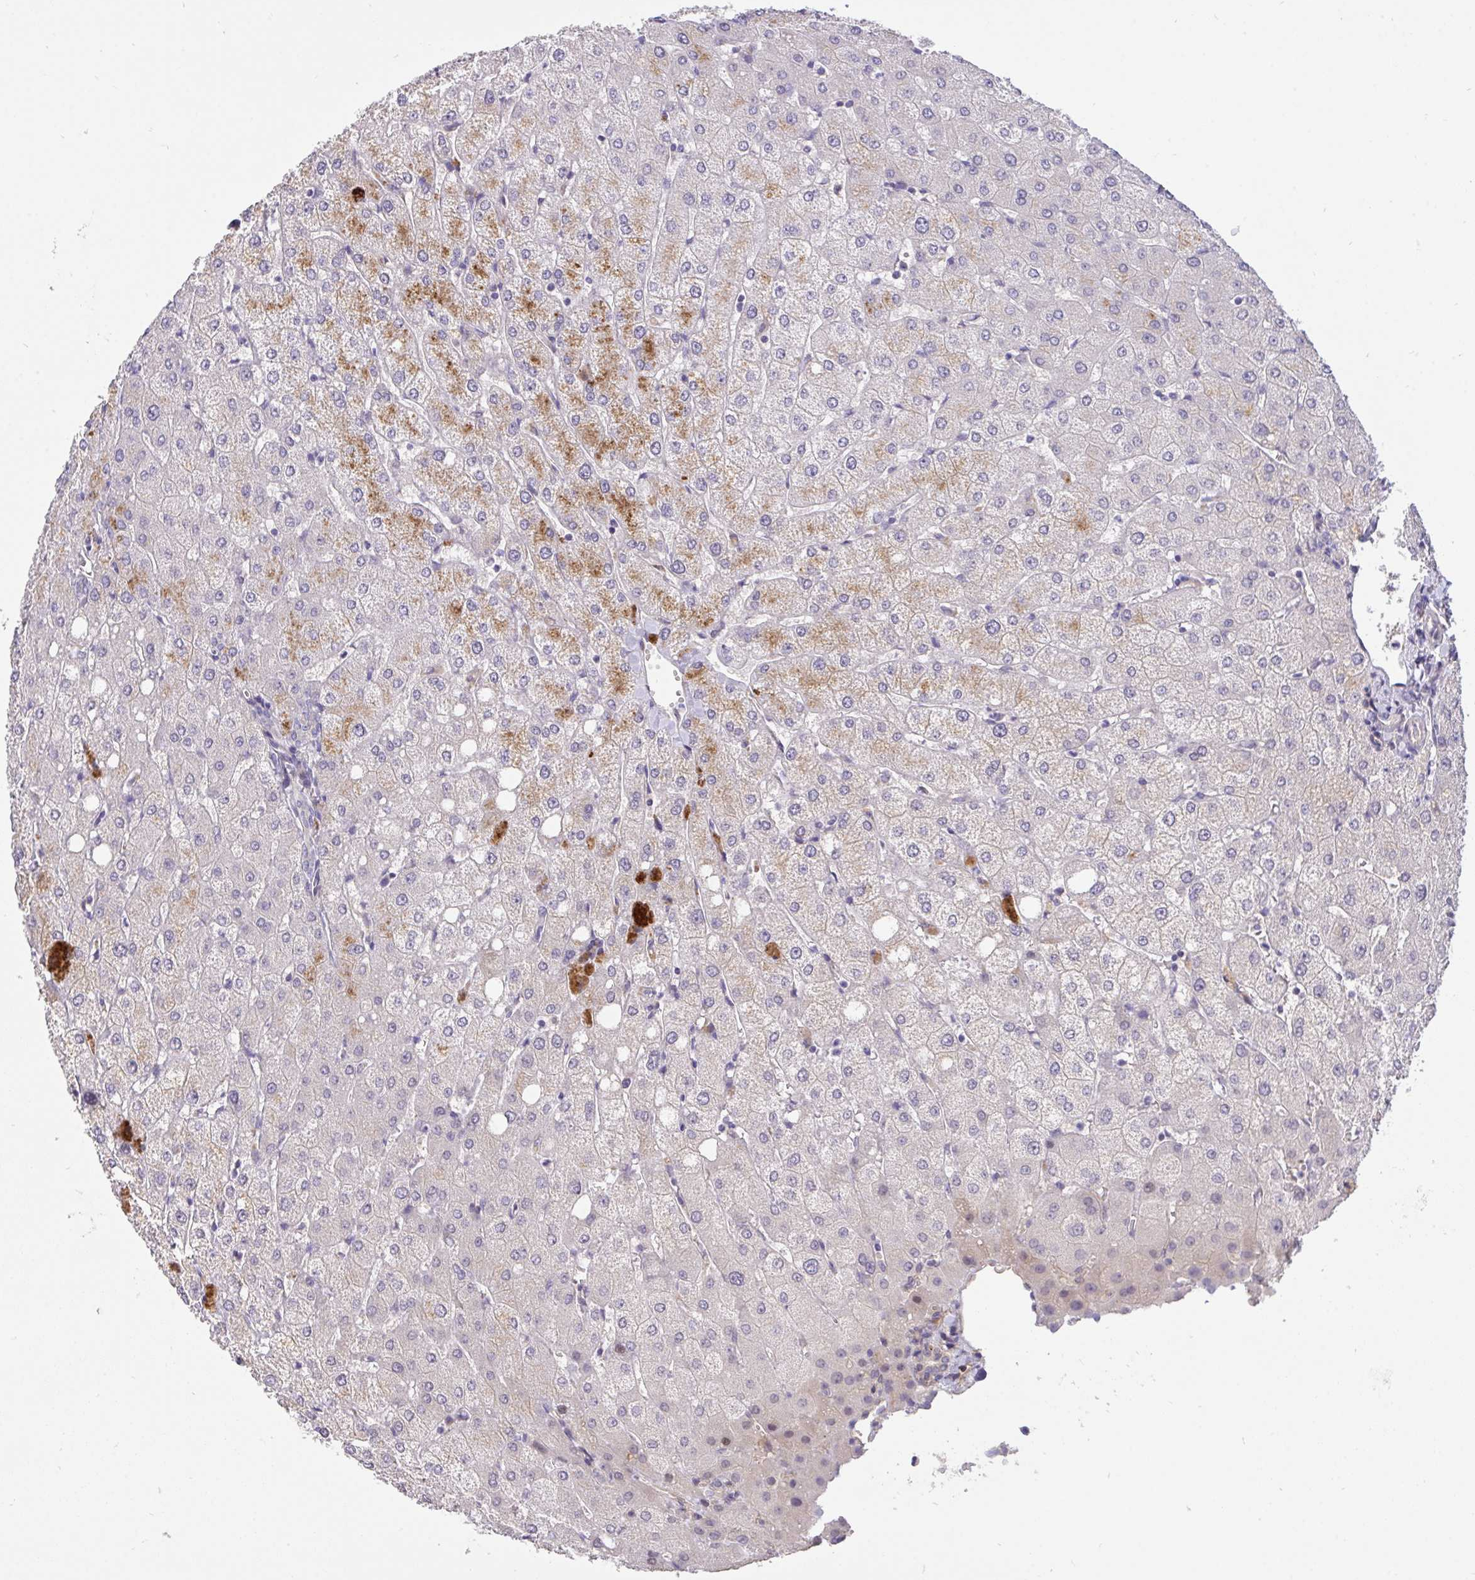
{"staining": {"intensity": "negative", "quantity": "none", "location": "none"}, "tissue": "liver", "cell_type": "Cholangiocytes", "image_type": "normal", "snomed": [{"axis": "morphology", "description": "Normal tissue, NOS"}, {"axis": "topography", "description": "Liver"}], "caption": "Immunohistochemistry (IHC) of normal liver reveals no staining in cholangiocytes.", "gene": "C19orf54", "patient": {"sex": "female", "age": 54}}